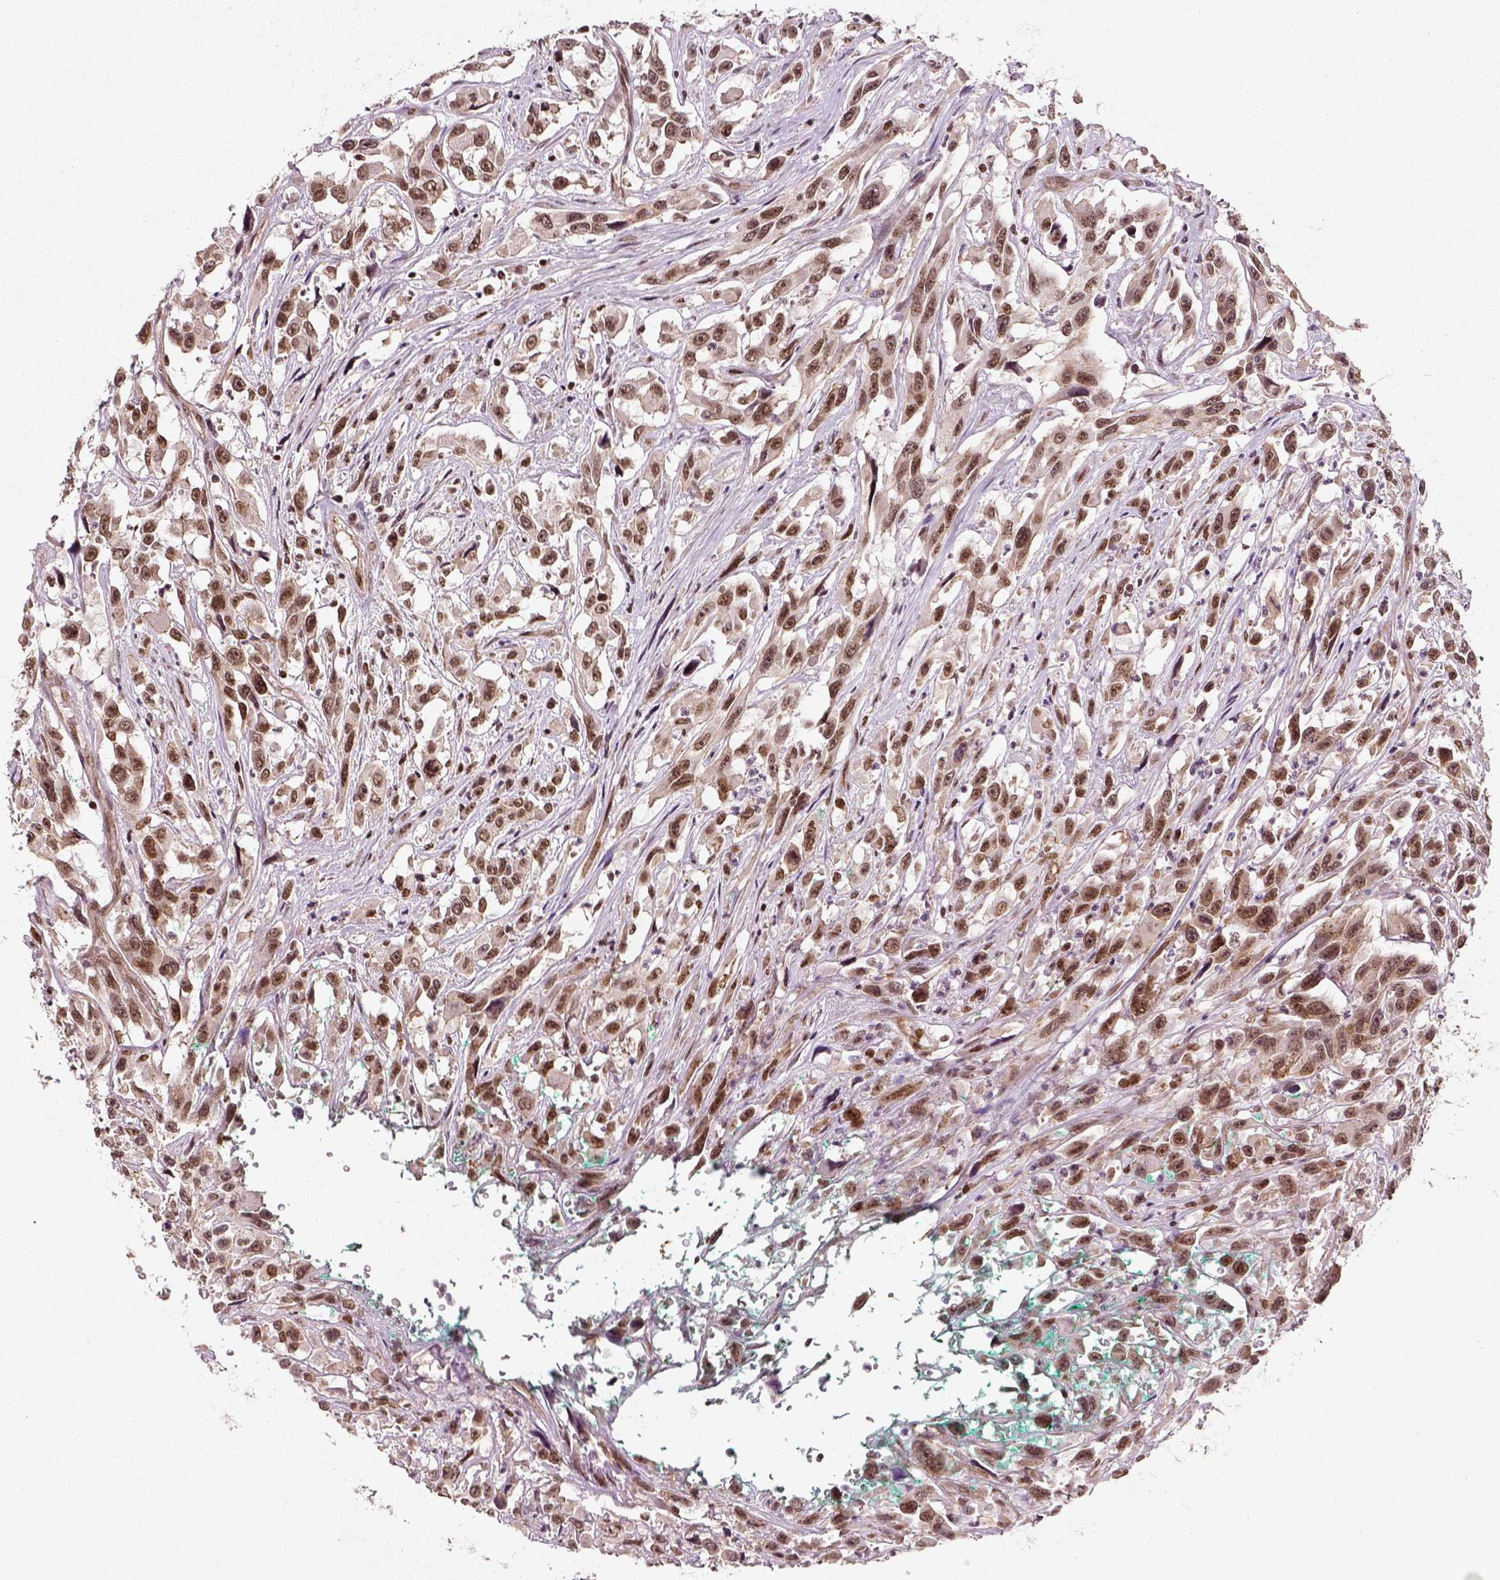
{"staining": {"intensity": "moderate", "quantity": ">75%", "location": "nuclear"}, "tissue": "urothelial cancer", "cell_type": "Tumor cells", "image_type": "cancer", "snomed": [{"axis": "morphology", "description": "Urothelial carcinoma, High grade"}, {"axis": "topography", "description": "Urinary bladder"}], "caption": "Immunohistochemical staining of human urothelial carcinoma (high-grade) reveals moderate nuclear protein positivity in approximately >75% of tumor cells. The staining was performed using DAB (3,3'-diaminobenzidine), with brown indicating positive protein expression. Nuclei are stained blue with hematoxylin.", "gene": "NACC1", "patient": {"sex": "male", "age": 53}}